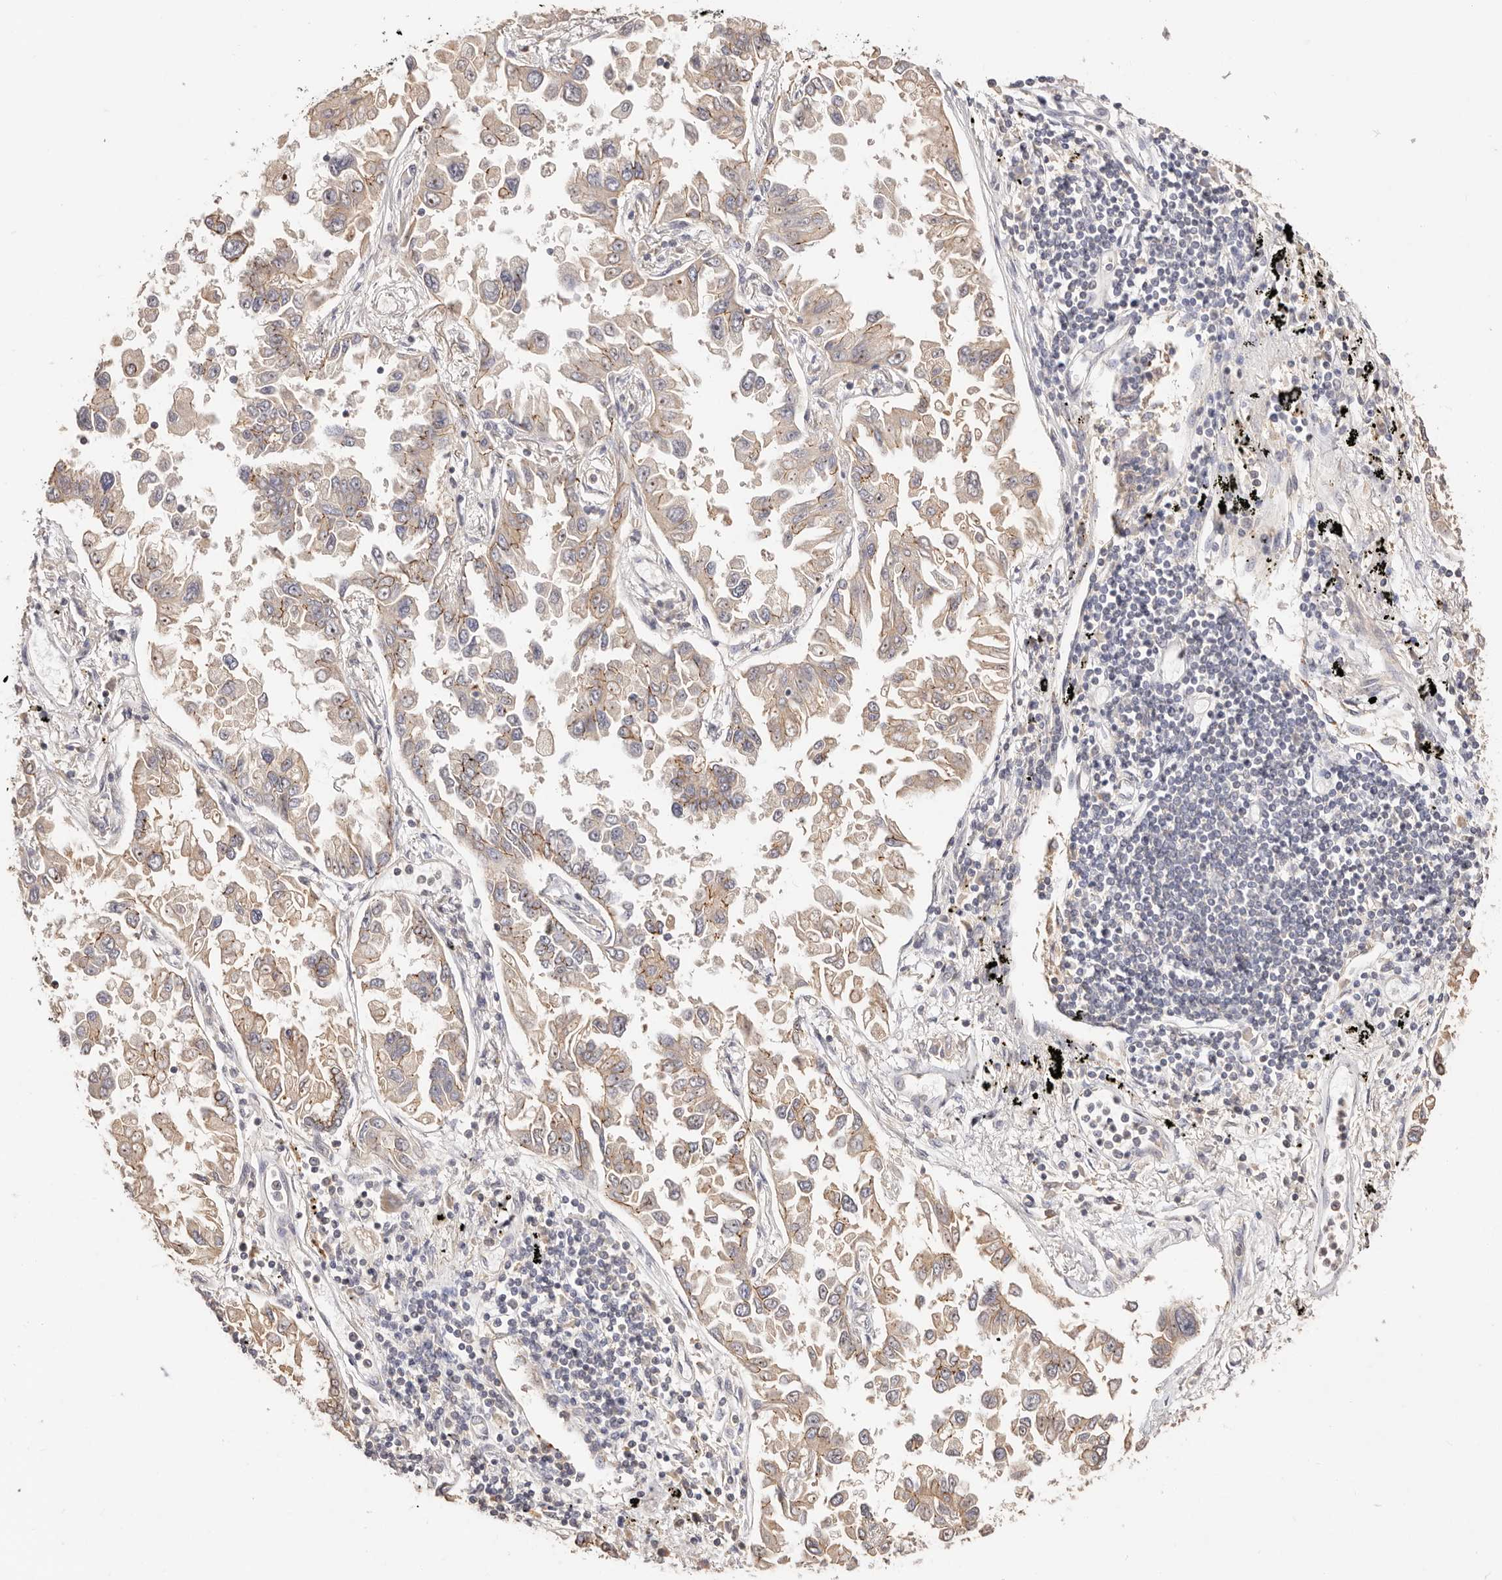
{"staining": {"intensity": "weak", "quantity": "<25%", "location": "cytoplasmic/membranous"}, "tissue": "lung cancer", "cell_type": "Tumor cells", "image_type": "cancer", "snomed": [{"axis": "morphology", "description": "Adenocarcinoma, NOS"}, {"axis": "topography", "description": "Lung"}], "caption": "Protein analysis of adenocarcinoma (lung) displays no significant staining in tumor cells.", "gene": "CXADR", "patient": {"sex": "female", "age": 67}}